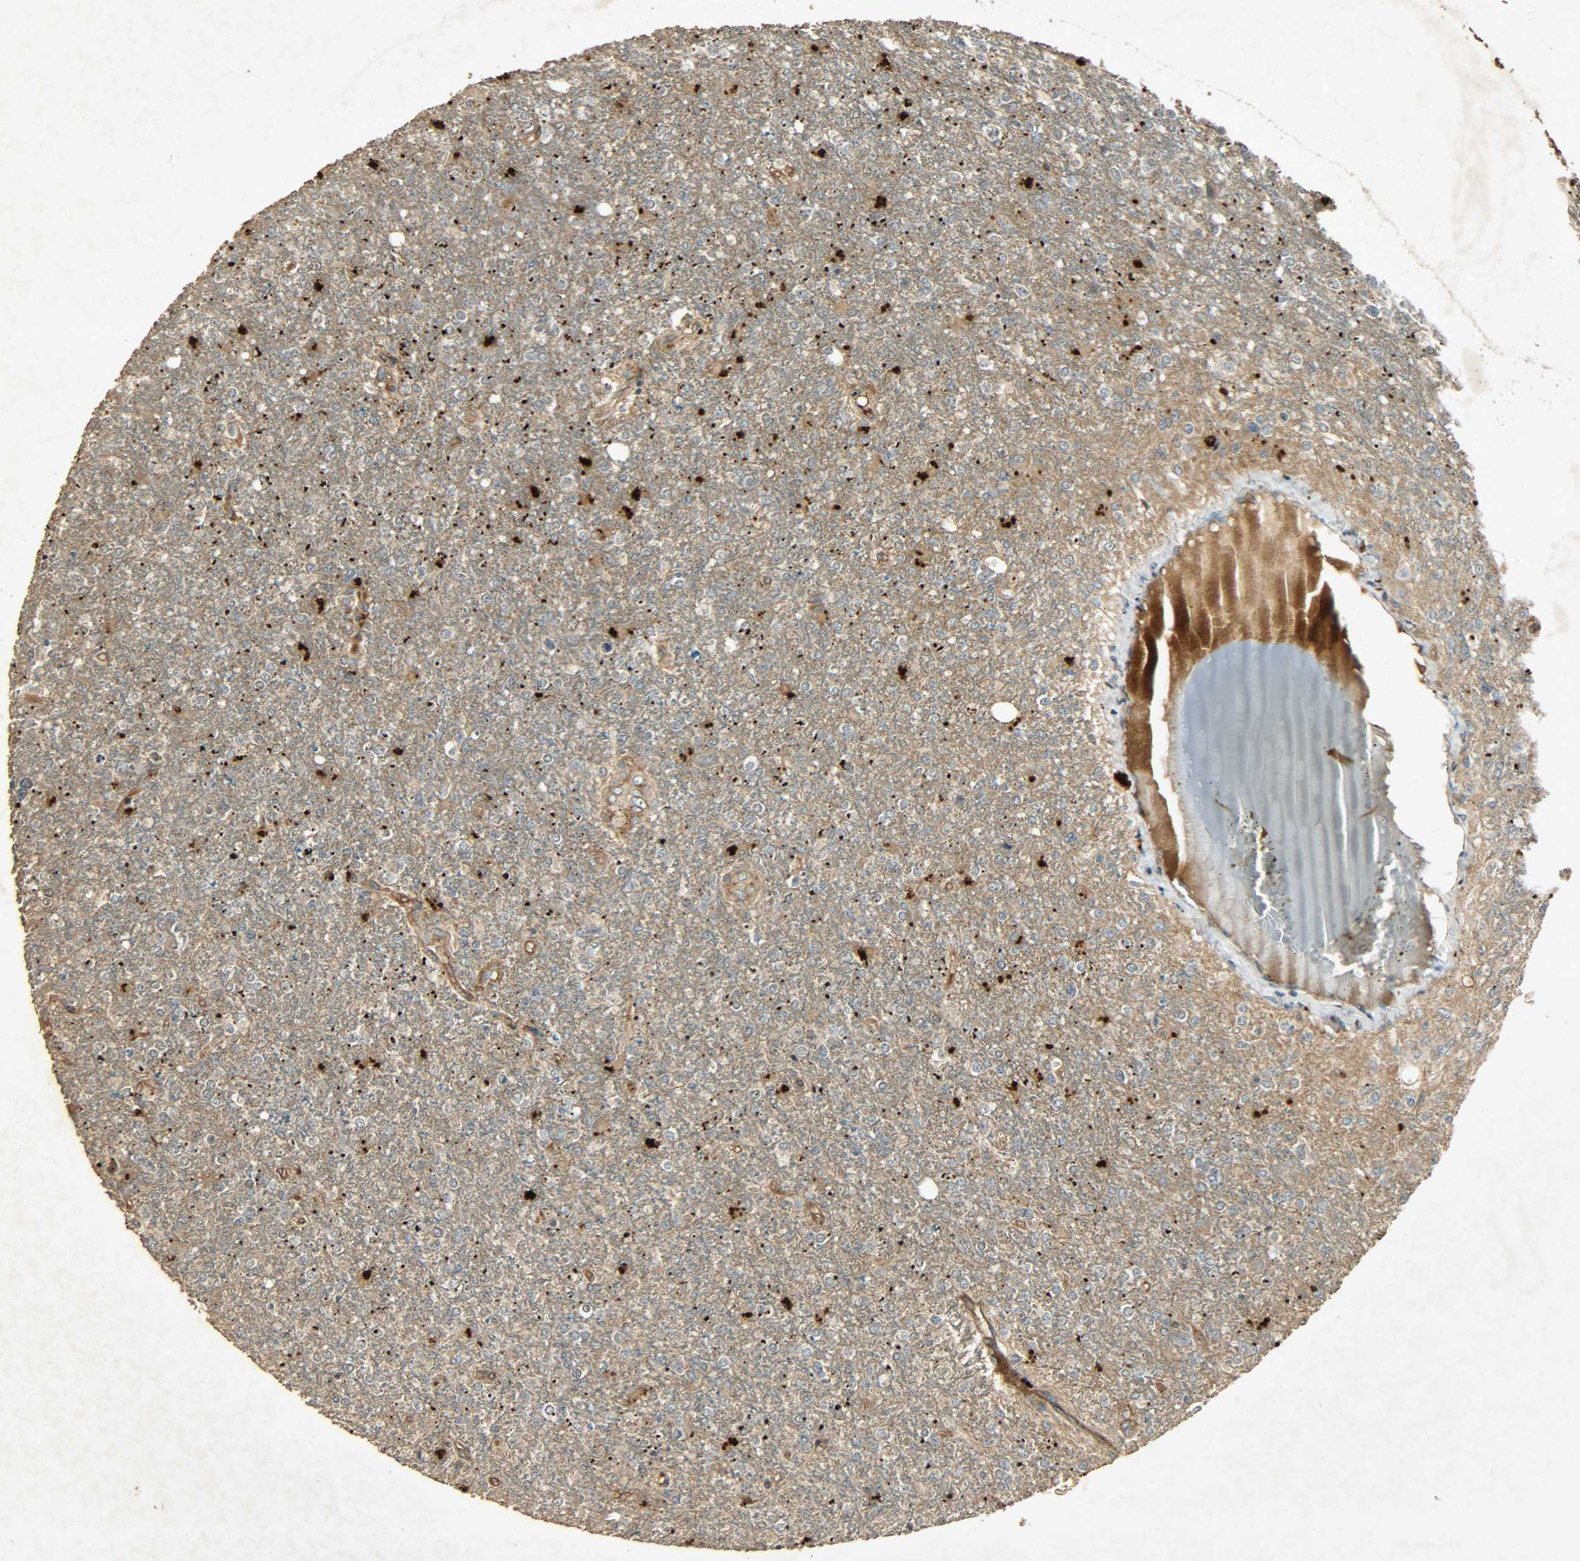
{"staining": {"intensity": "moderate", "quantity": ">75%", "location": "cytoplasmic/membranous"}, "tissue": "glioma", "cell_type": "Tumor cells", "image_type": "cancer", "snomed": [{"axis": "morphology", "description": "Glioma, malignant, High grade"}, {"axis": "topography", "description": "Cerebral cortex"}], "caption": "Glioma stained with a protein marker exhibits moderate staining in tumor cells.", "gene": "ATP2B1", "patient": {"sex": "male", "age": 76}}